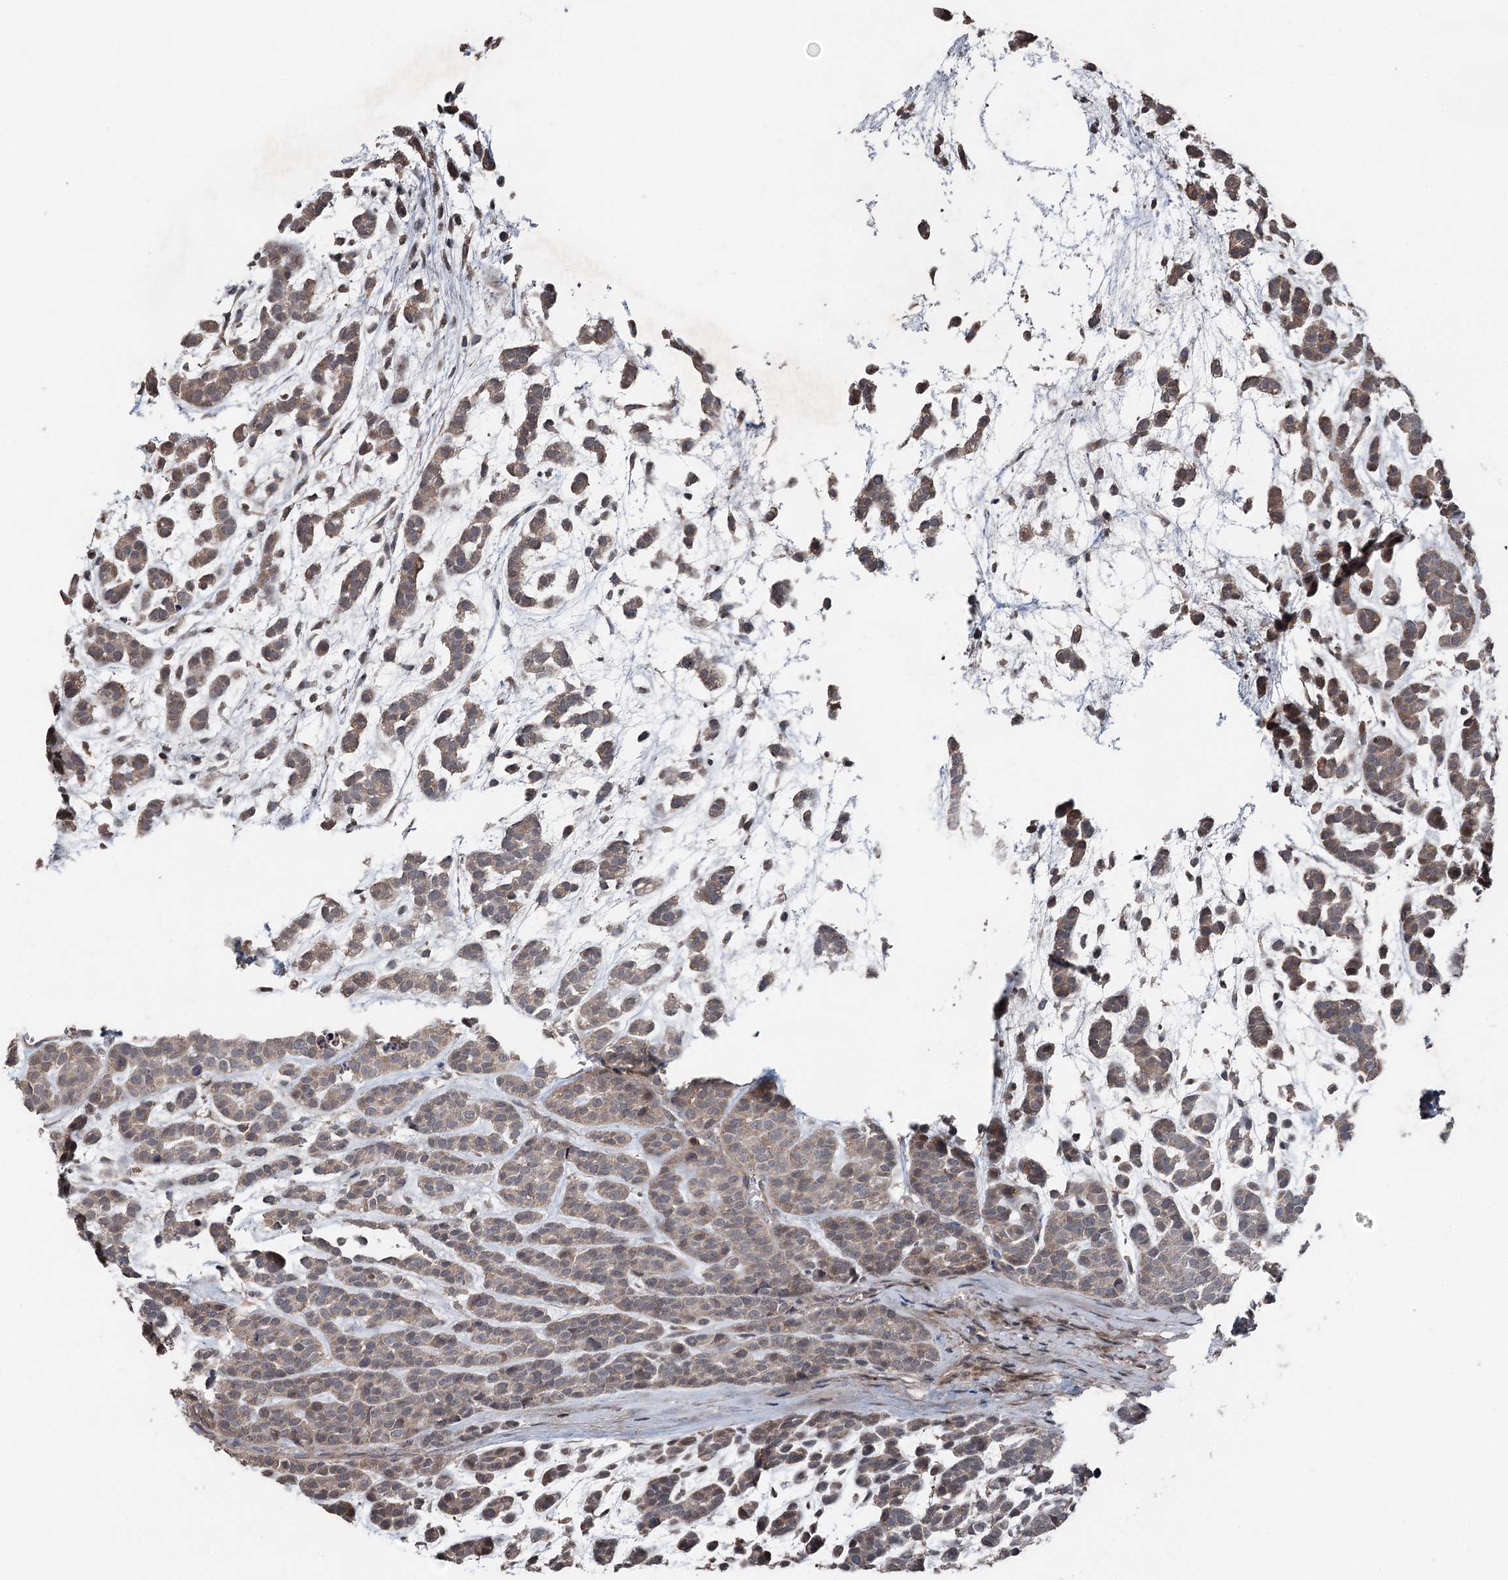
{"staining": {"intensity": "weak", "quantity": "25%-75%", "location": "cytoplasmic/membranous"}, "tissue": "head and neck cancer", "cell_type": "Tumor cells", "image_type": "cancer", "snomed": [{"axis": "morphology", "description": "Adenocarcinoma, NOS"}, {"axis": "morphology", "description": "Adenoma, NOS"}, {"axis": "topography", "description": "Head-Neck"}], "caption": "A micrograph of human head and neck cancer stained for a protein exhibits weak cytoplasmic/membranous brown staining in tumor cells. The protein of interest is stained brown, and the nuclei are stained in blue (DAB IHC with brightfield microscopy, high magnification).", "gene": "MAPK8IP2", "patient": {"sex": "female", "age": 55}}